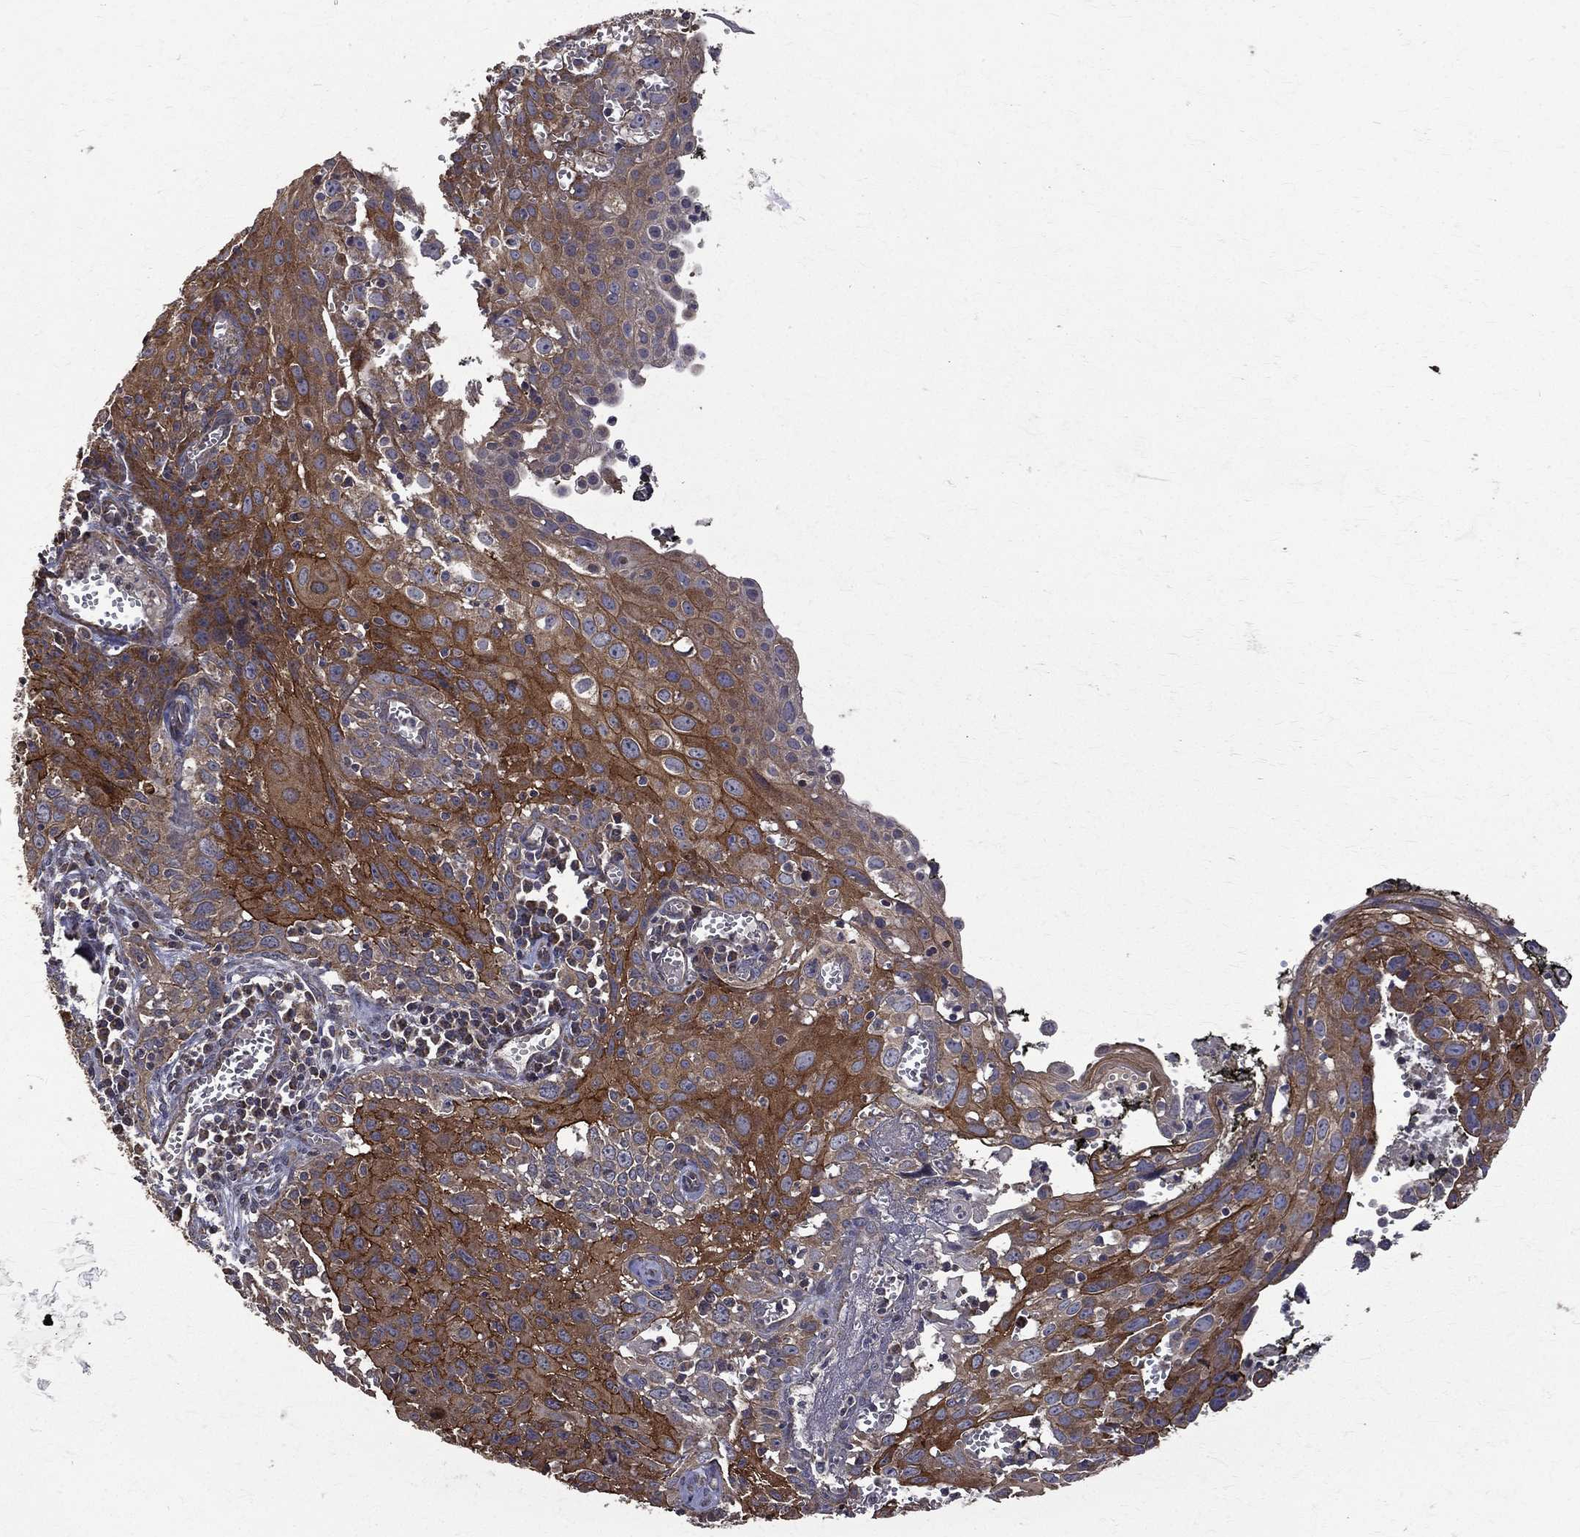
{"staining": {"intensity": "strong", "quantity": ">75%", "location": "cytoplasmic/membranous"}, "tissue": "cervical cancer", "cell_type": "Tumor cells", "image_type": "cancer", "snomed": [{"axis": "morphology", "description": "Squamous cell carcinoma, NOS"}, {"axis": "topography", "description": "Cervix"}], "caption": "Strong cytoplasmic/membranous protein expression is appreciated in approximately >75% of tumor cells in cervical cancer. (Brightfield microscopy of DAB IHC at high magnification).", "gene": "RPGR", "patient": {"sex": "female", "age": 38}}